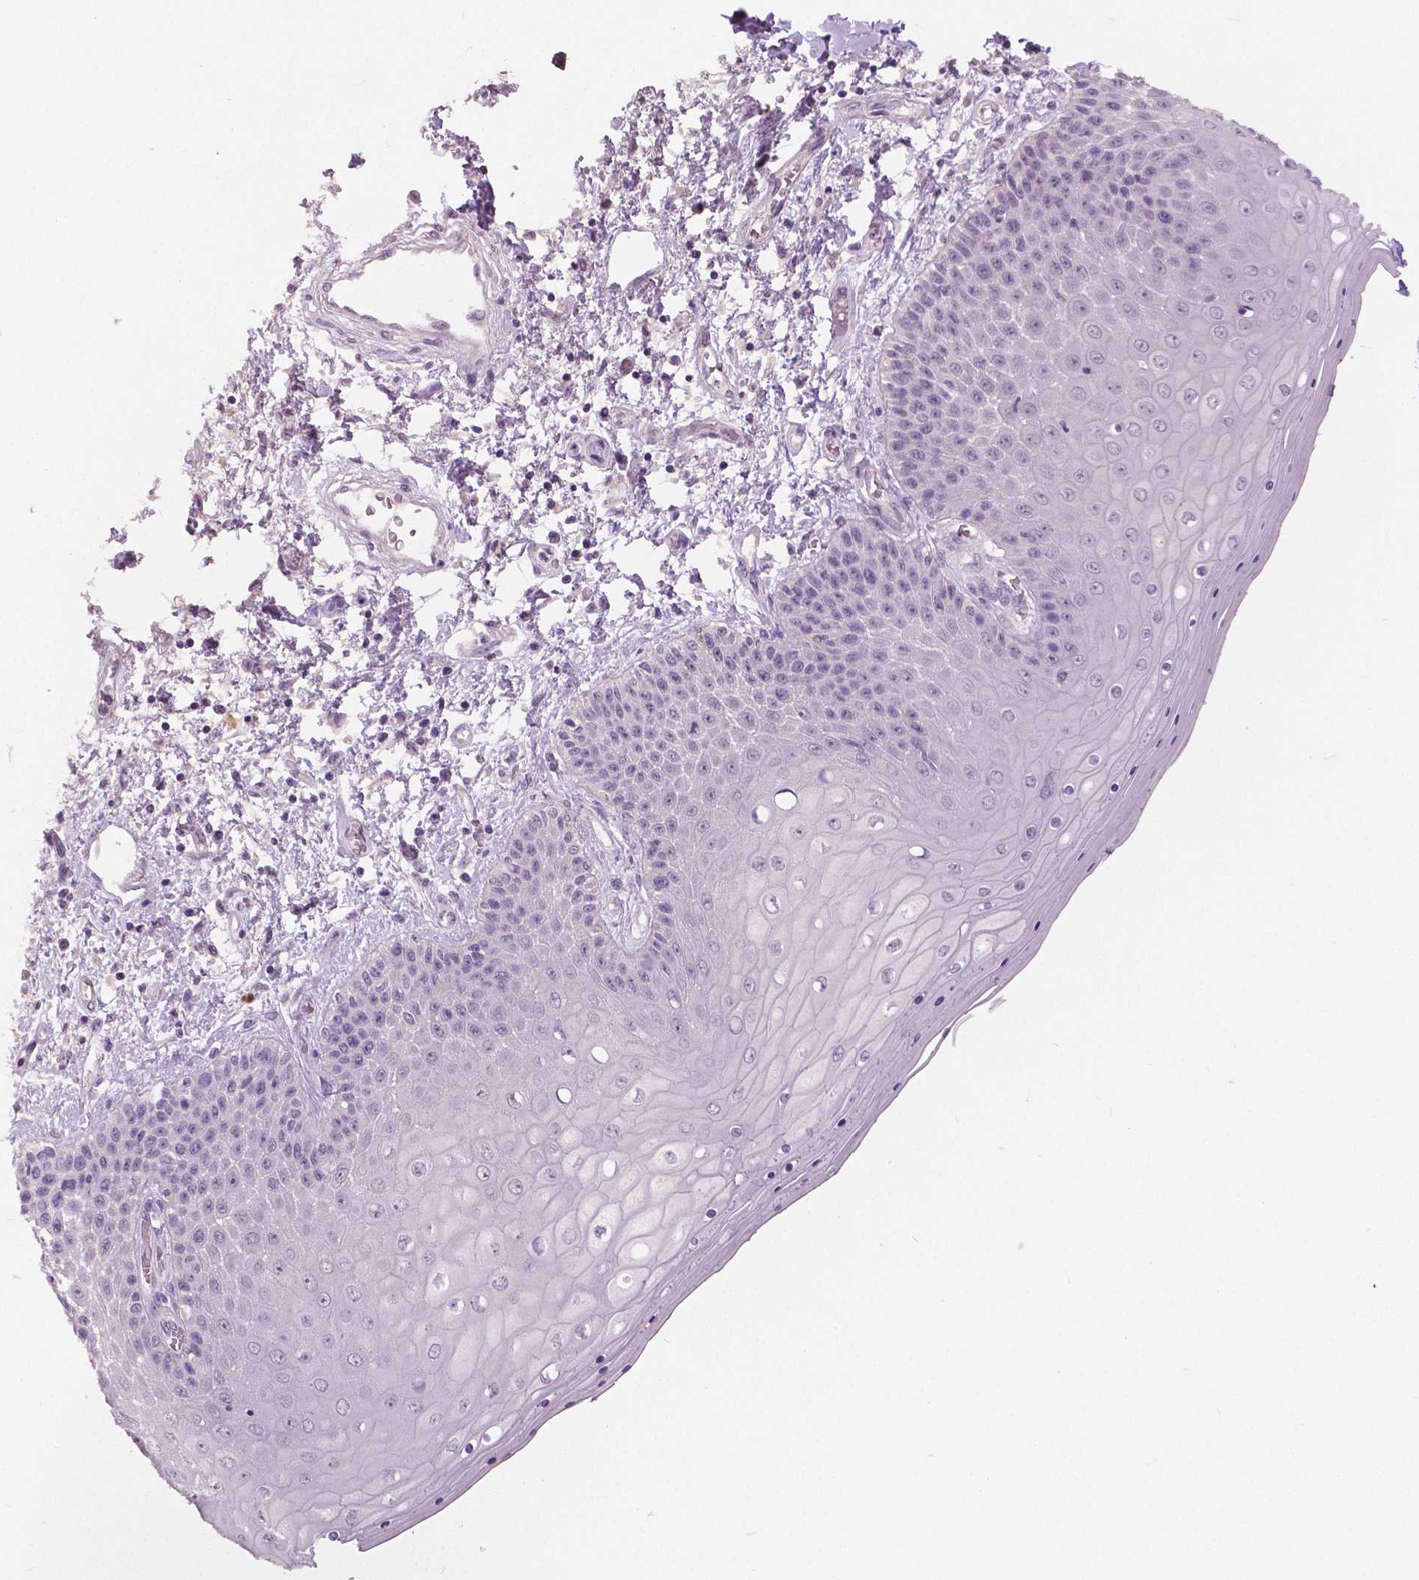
{"staining": {"intensity": "weak", "quantity": "<25%", "location": "cytoplasmic/membranous"}, "tissue": "skin", "cell_type": "Epidermal cells", "image_type": "normal", "snomed": [{"axis": "morphology", "description": "Normal tissue, NOS"}, {"axis": "topography", "description": "Anal"}], "caption": "This photomicrograph is of normal skin stained with IHC to label a protein in brown with the nuclei are counter-stained blue. There is no positivity in epidermal cells. The staining is performed using DAB brown chromogen with nuclei counter-stained in using hematoxylin.", "gene": "GRIN2A", "patient": {"sex": "female", "age": 46}}